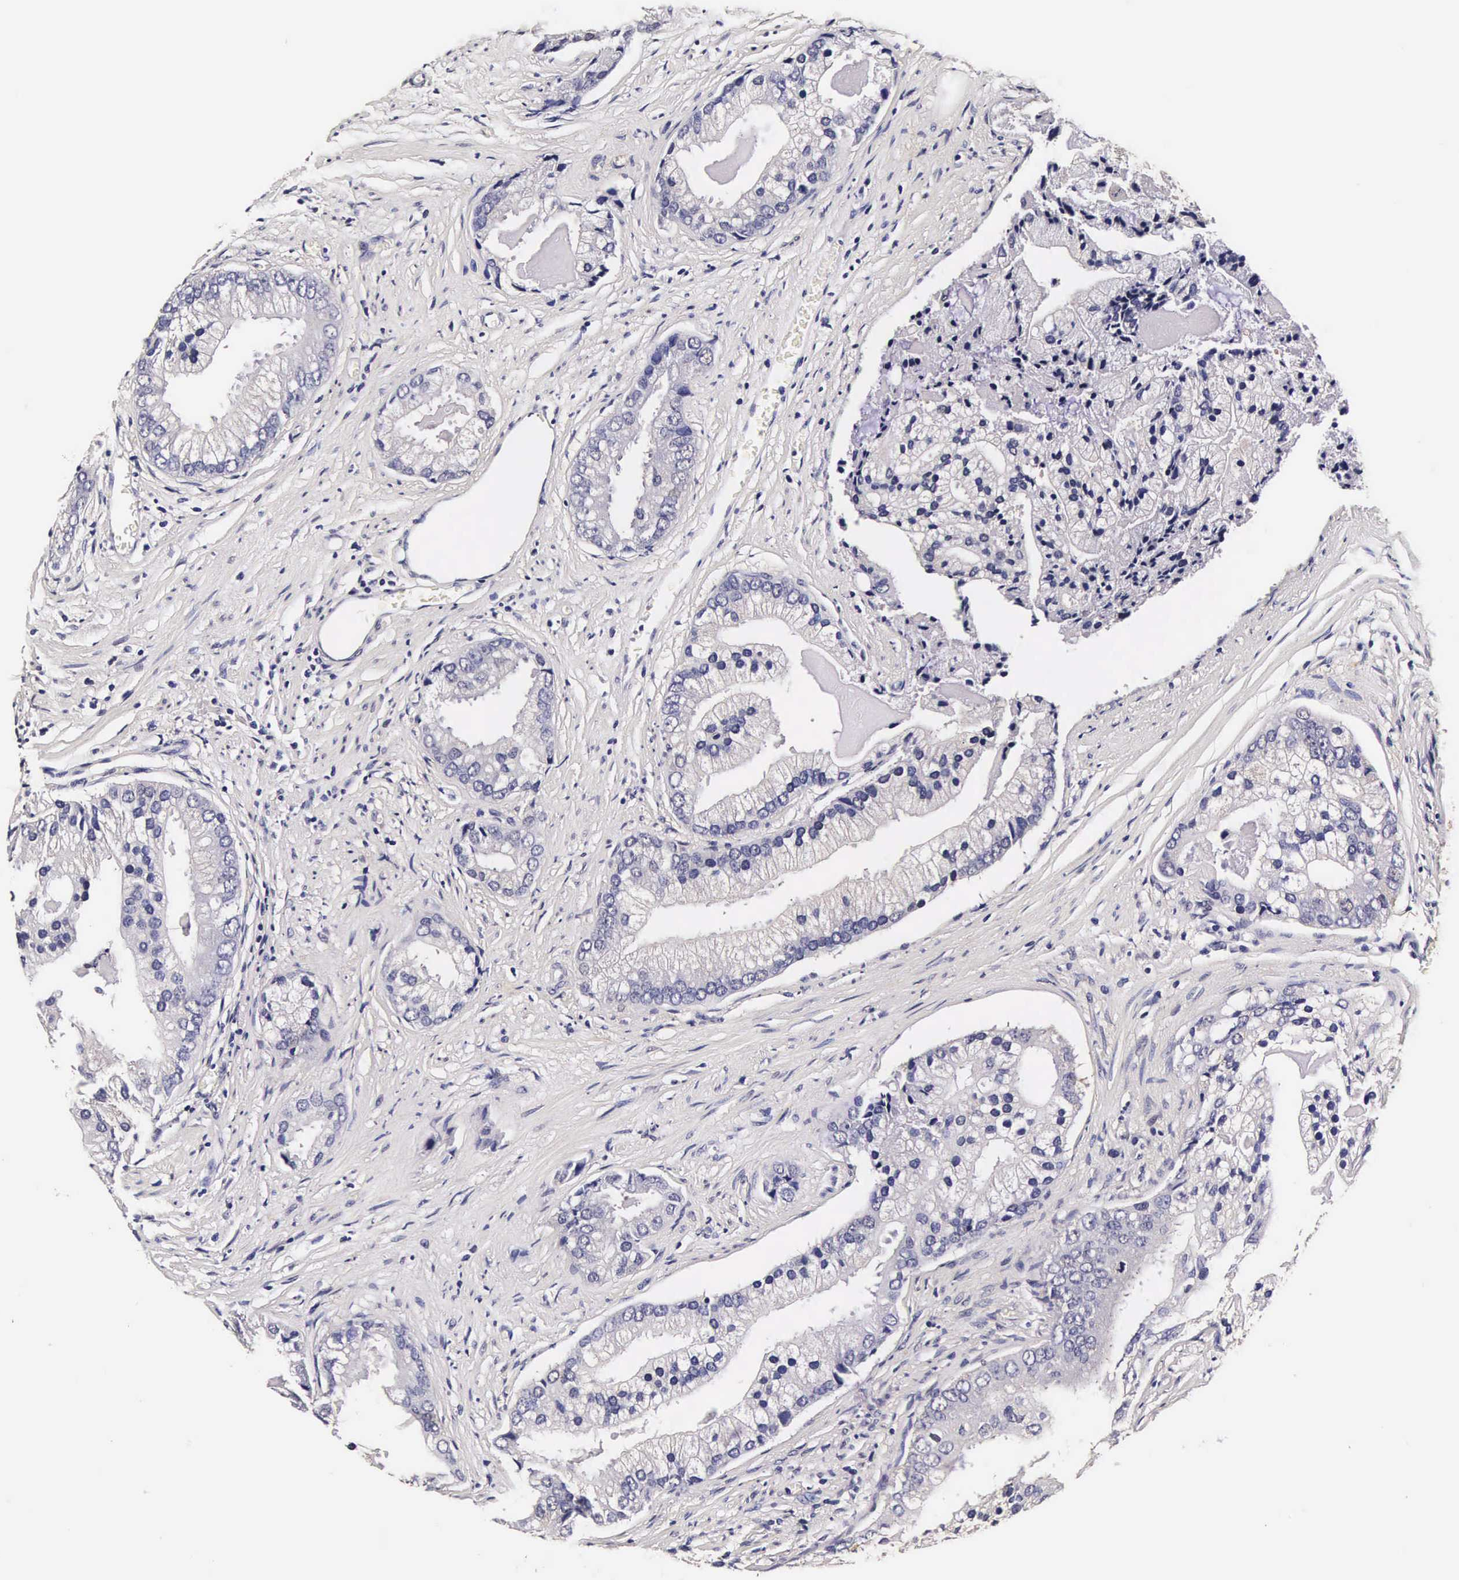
{"staining": {"intensity": "negative", "quantity": "none", "location": "none"}, "tissue": "prostate cancer", "cell_type": "Tumor cells", "image_type": "cancer", "snomed": [{"axis": "morphology", "description": "Adenocarcinoma, Low grade"}, {"axis": "topography", "description": "Prostate"}], "caption": "Protein analysis of prostate adenocarcinoma (low-grade) shows no significant expression in tumor cells.", "gene": "TECPR2", "patient": {"sex": "male", "age": 71}}